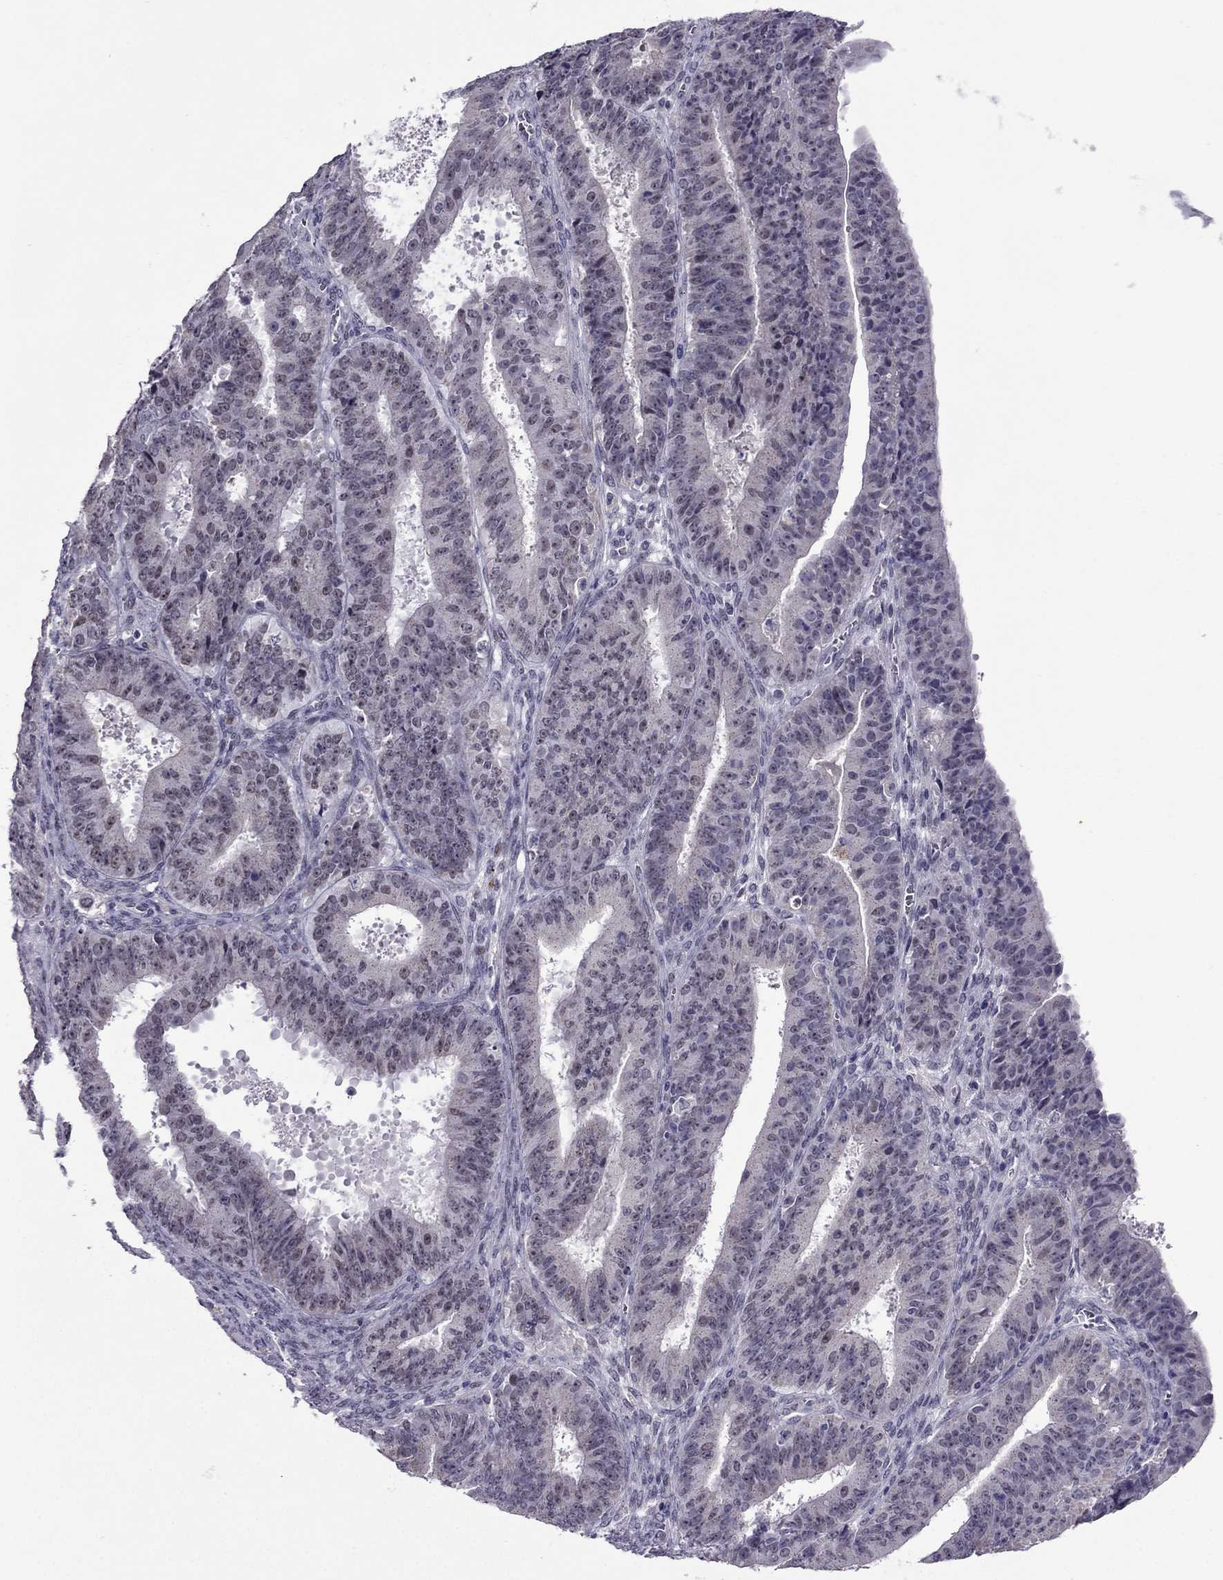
{"staining": {"intensity": "negative", "quantity": "none", "location": "none"}, "tissue": "ovarian cancer", "cell_type": "Tumor cells", "image_type": "cancer", "snomed": [{"axis": "morphology", "description": "Carcinoma, endometroid"}, {"axis": "topography", "description": "Ovary"}], "caption": "Tumor cells show no significant expression in ovarian cancer. Nuclei are stained in blue.", "gene": "MYBPH", "patient": {"sex": "female", "age": 42}}